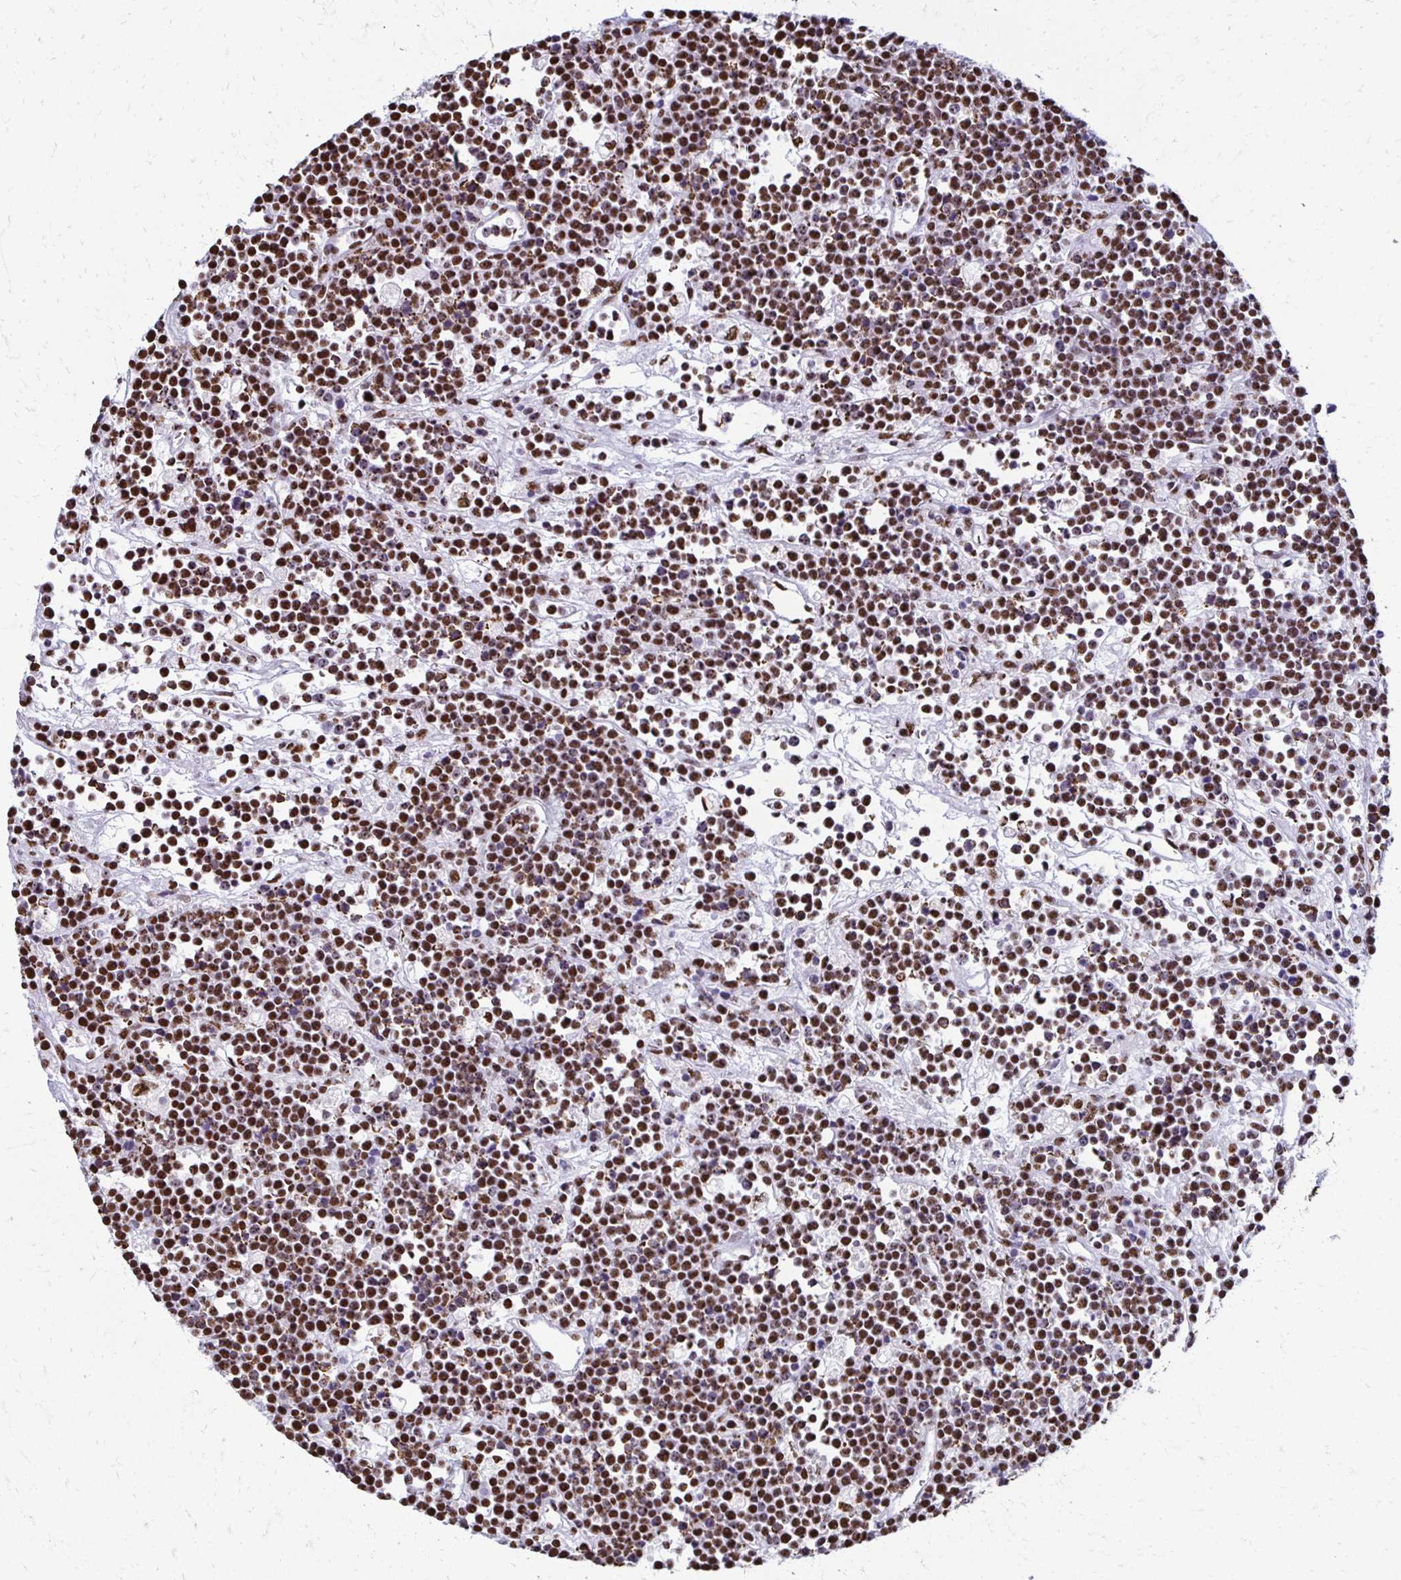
{"staining": {"intensity": "moderate", "quantity": ">75%", "location": "nuclear"}, "tissue": "lymphoma", "cell_type": "Tumor cells", "image_type": "cancer", "snomed": [{"axis": "morphology", "description": "Malignant lymphoma, non-Hodgkin's type, High grade"}, {"axis": "topography", "description": "Ovary"}], "caption": "The histopathology image exhibits immunohistochemical staining of malignant lymphoma, non-Hodgkin's type (high-grade). There is moderate nuclear expression is present in approximately >75% of tumor cells.", "gene": "NONO", "patient": {"sex": "female", "age": 56}}